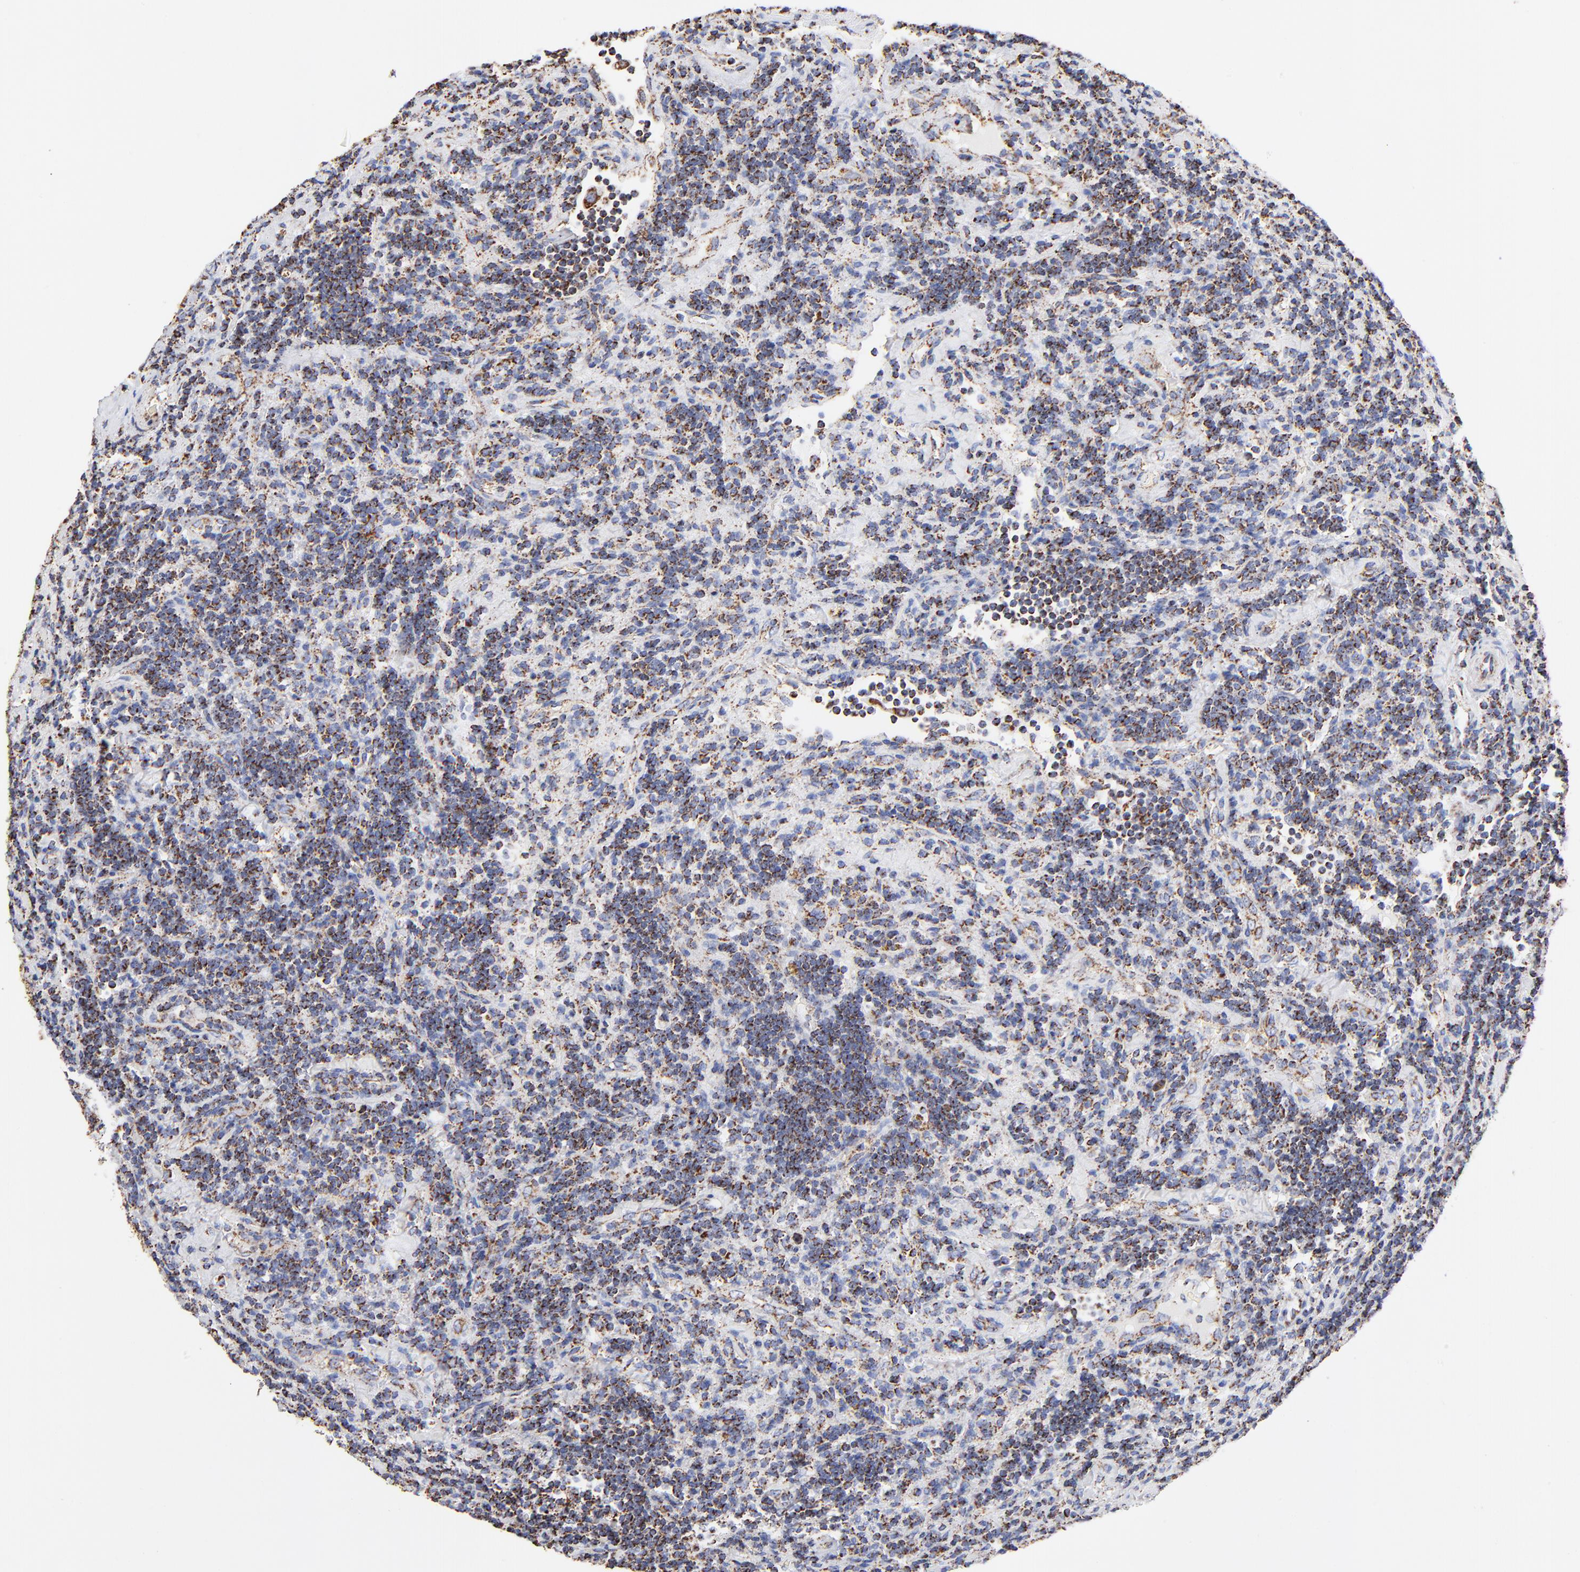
{"staining": {"intensity": "strong", "quantity": ">75%", "location": "cytoplasmic/membranous"}, "tissue": "lymphoma", "cell_type": "Tumor cells", "image_type": "cancer", "snomed": [{"axis": "morphology", "description": "Malignant lymphoma, non-Hodgkin's type, Low grade"}, {"axis": "topography", "description": "Lymph node"}], "caption": "Human low-grade malignant lymphoma, non-Hodgkin's type stained for a protein (brown) shows strong cytoplasmic/membranous positive staining in approximately >75% of tumor cells.", "gene": "PHB1", "patient": {"sex": "male", "age": 70}}